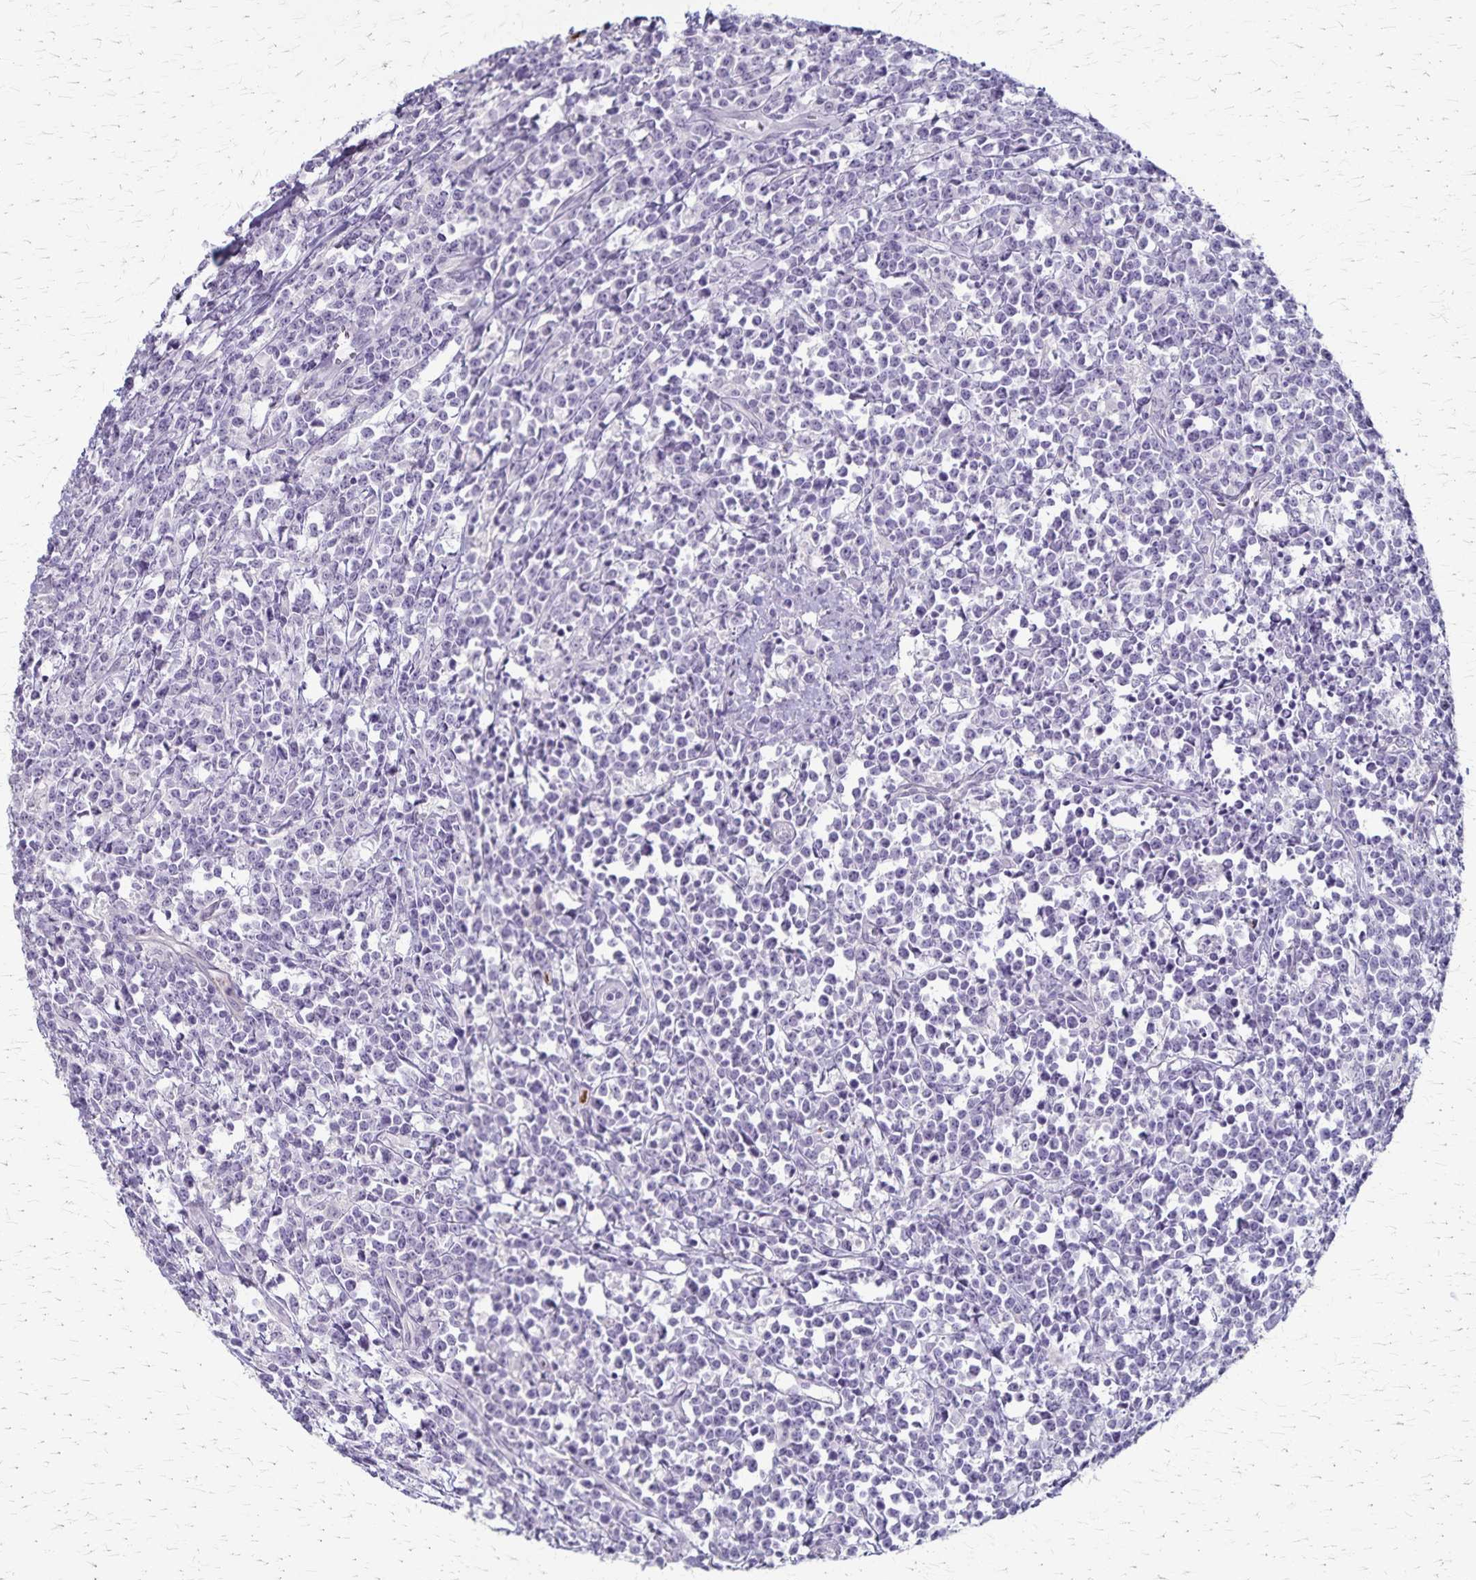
{"staining": {"intensity": "negative", "quantity": "none", "location": "none"}, "tissue": "lymphoma", "cell_type": "Tumor cells", "image_type": "cancer", "snomed": [{"axis": "morphology", "description": "Malignant lymphoma, non-Hodgkin's type, High grade"}, {"axis": "topography", "description": "Small intestine"}], "caption": "IHC of lymphoma demonstrates no staining in tumor cells. (Brightfield microscopy of DAB immunohistochemistry at high magnification).", "gene": "RASL10B", "patient": {"sex": "female", "age": 56}}